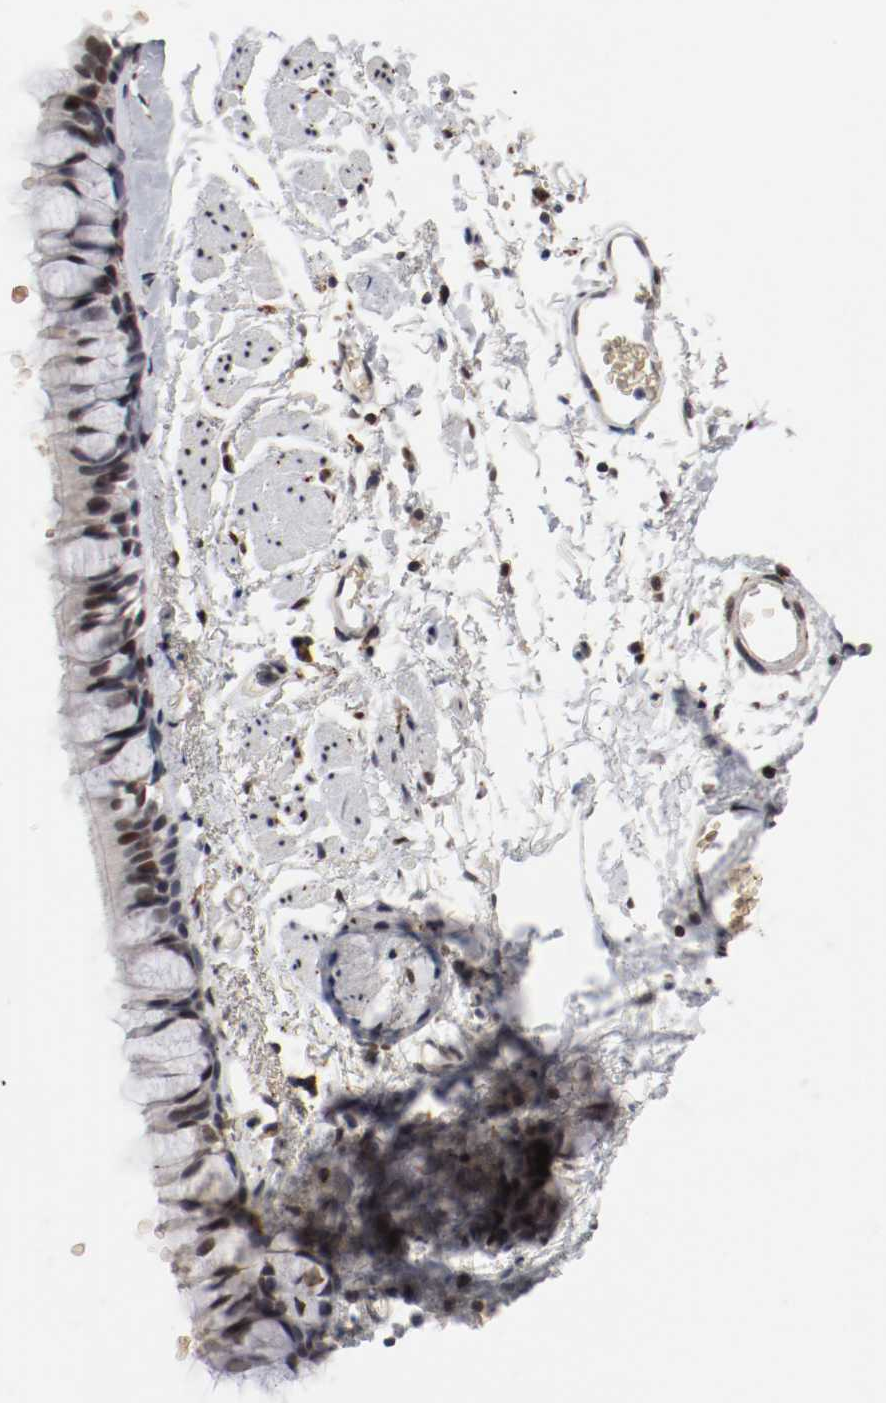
{"staining": {"intensity": "weak", "quantity": "<25%", "location": "nuclear"}, "tissue": "bronchus", "cell_type": "Respiratory epithelial cells", "image_type": "normal", "snomed": [{"axis": "morphology", "description": "Normal tissue, NOS"}, {"axis": "topography", "description": "Bronchus"}], "caption": "Immunohistochemistry micrograph of normal bronchus stained for a protein (brown), which shows no positivity in respiratory epithelial cells.", "gene": "JUND", "patient": {"sex": "female", "age": 73}}